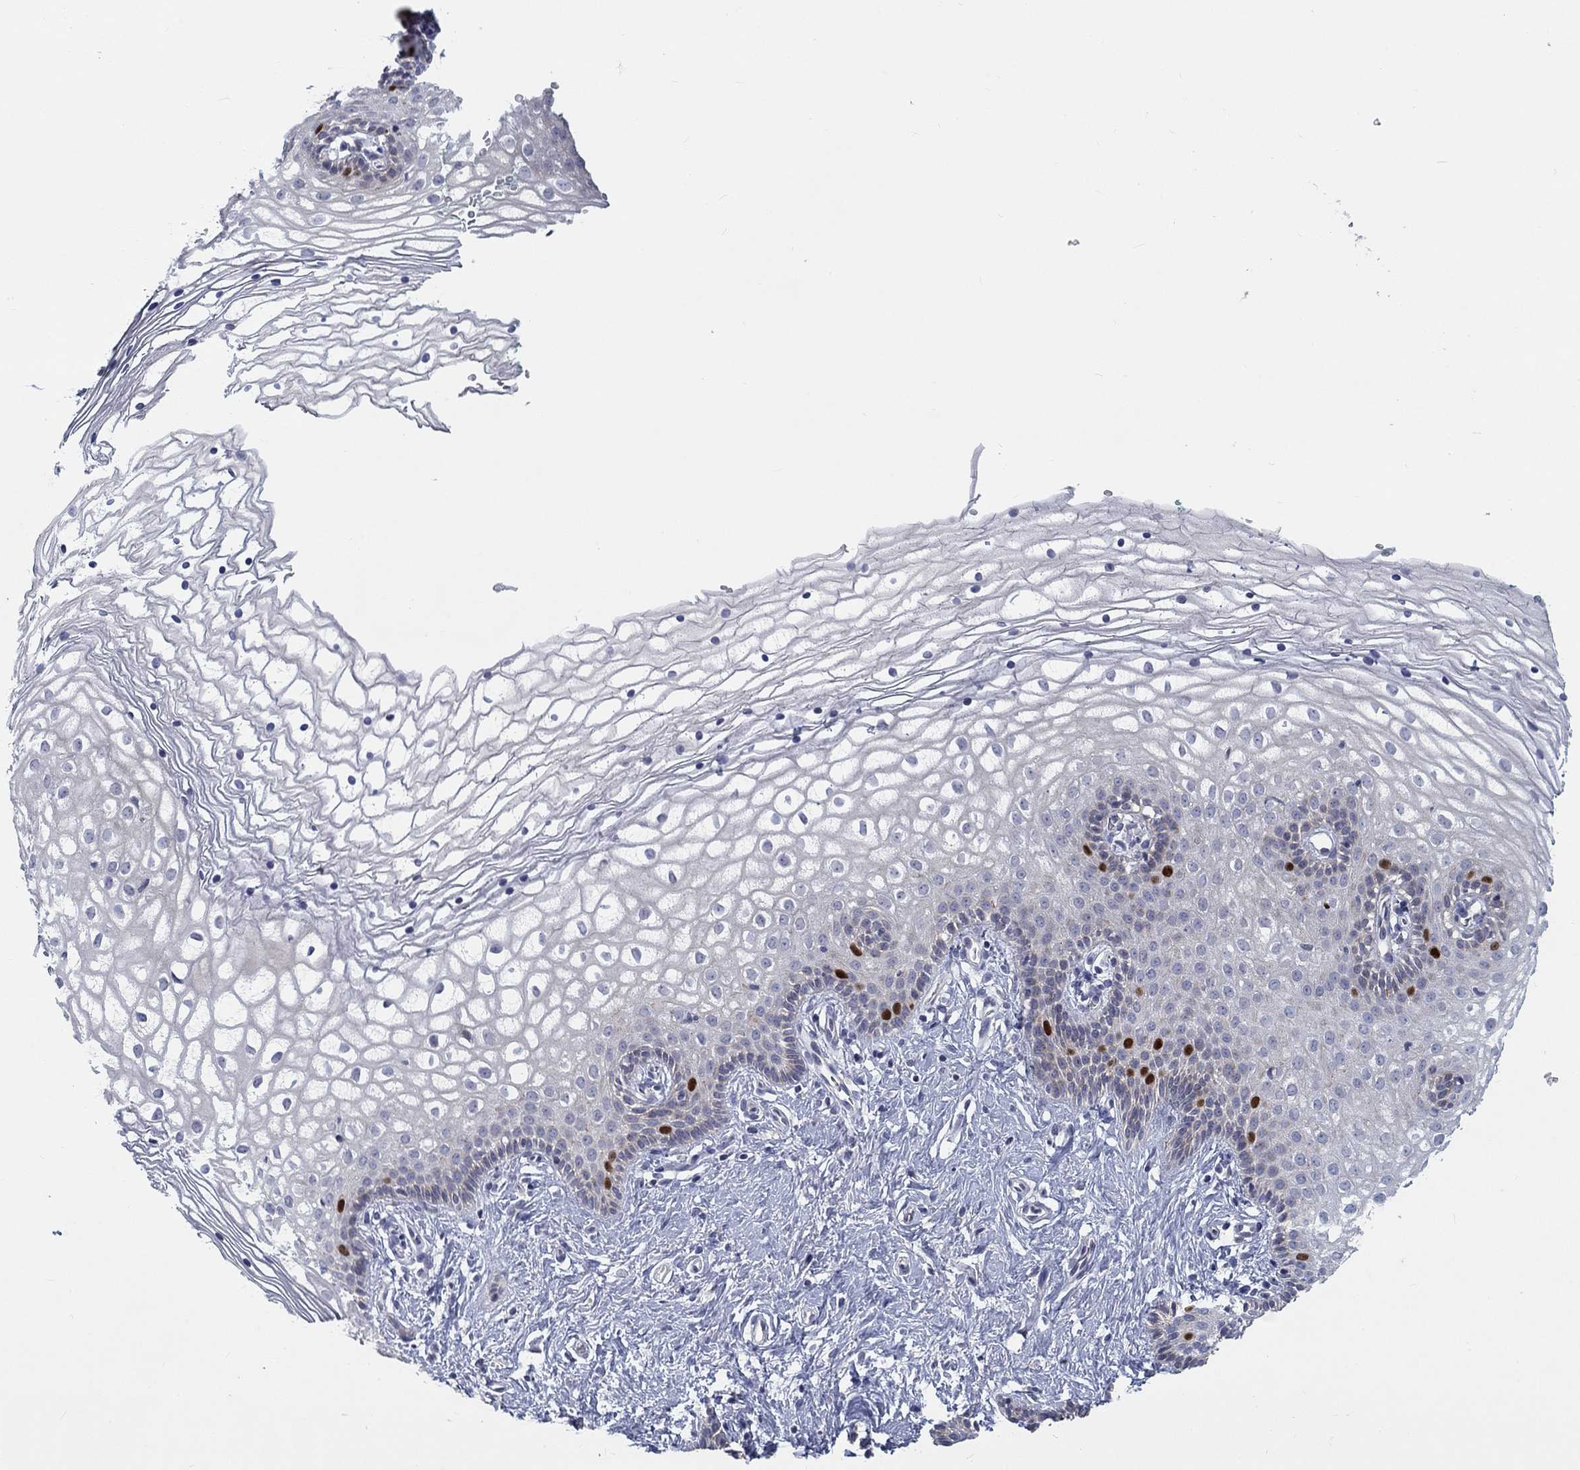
{"staining": {"intensity": "strong", "quantity": "<25%", "location": "nuclear"}, "tissue": "vagina", "cell_type": "Squamous epithelial cells", "image_type": "normal", "snomed": [{"axis": "morphology", "description": "Normal tissue, NOS"}, {"axis": "topography", "description": "Vagina"}], "caption": "Immunohistochemical staining of normal vagina demonstrates <25% levels of strong nuclear protein positivity in approximately <25% of squamous epithelial cells. The protein is shown in brown color, while the nuclei are stained blue.", "gene": "PRC1", "patient": {"sex": "female", "age": 36}}